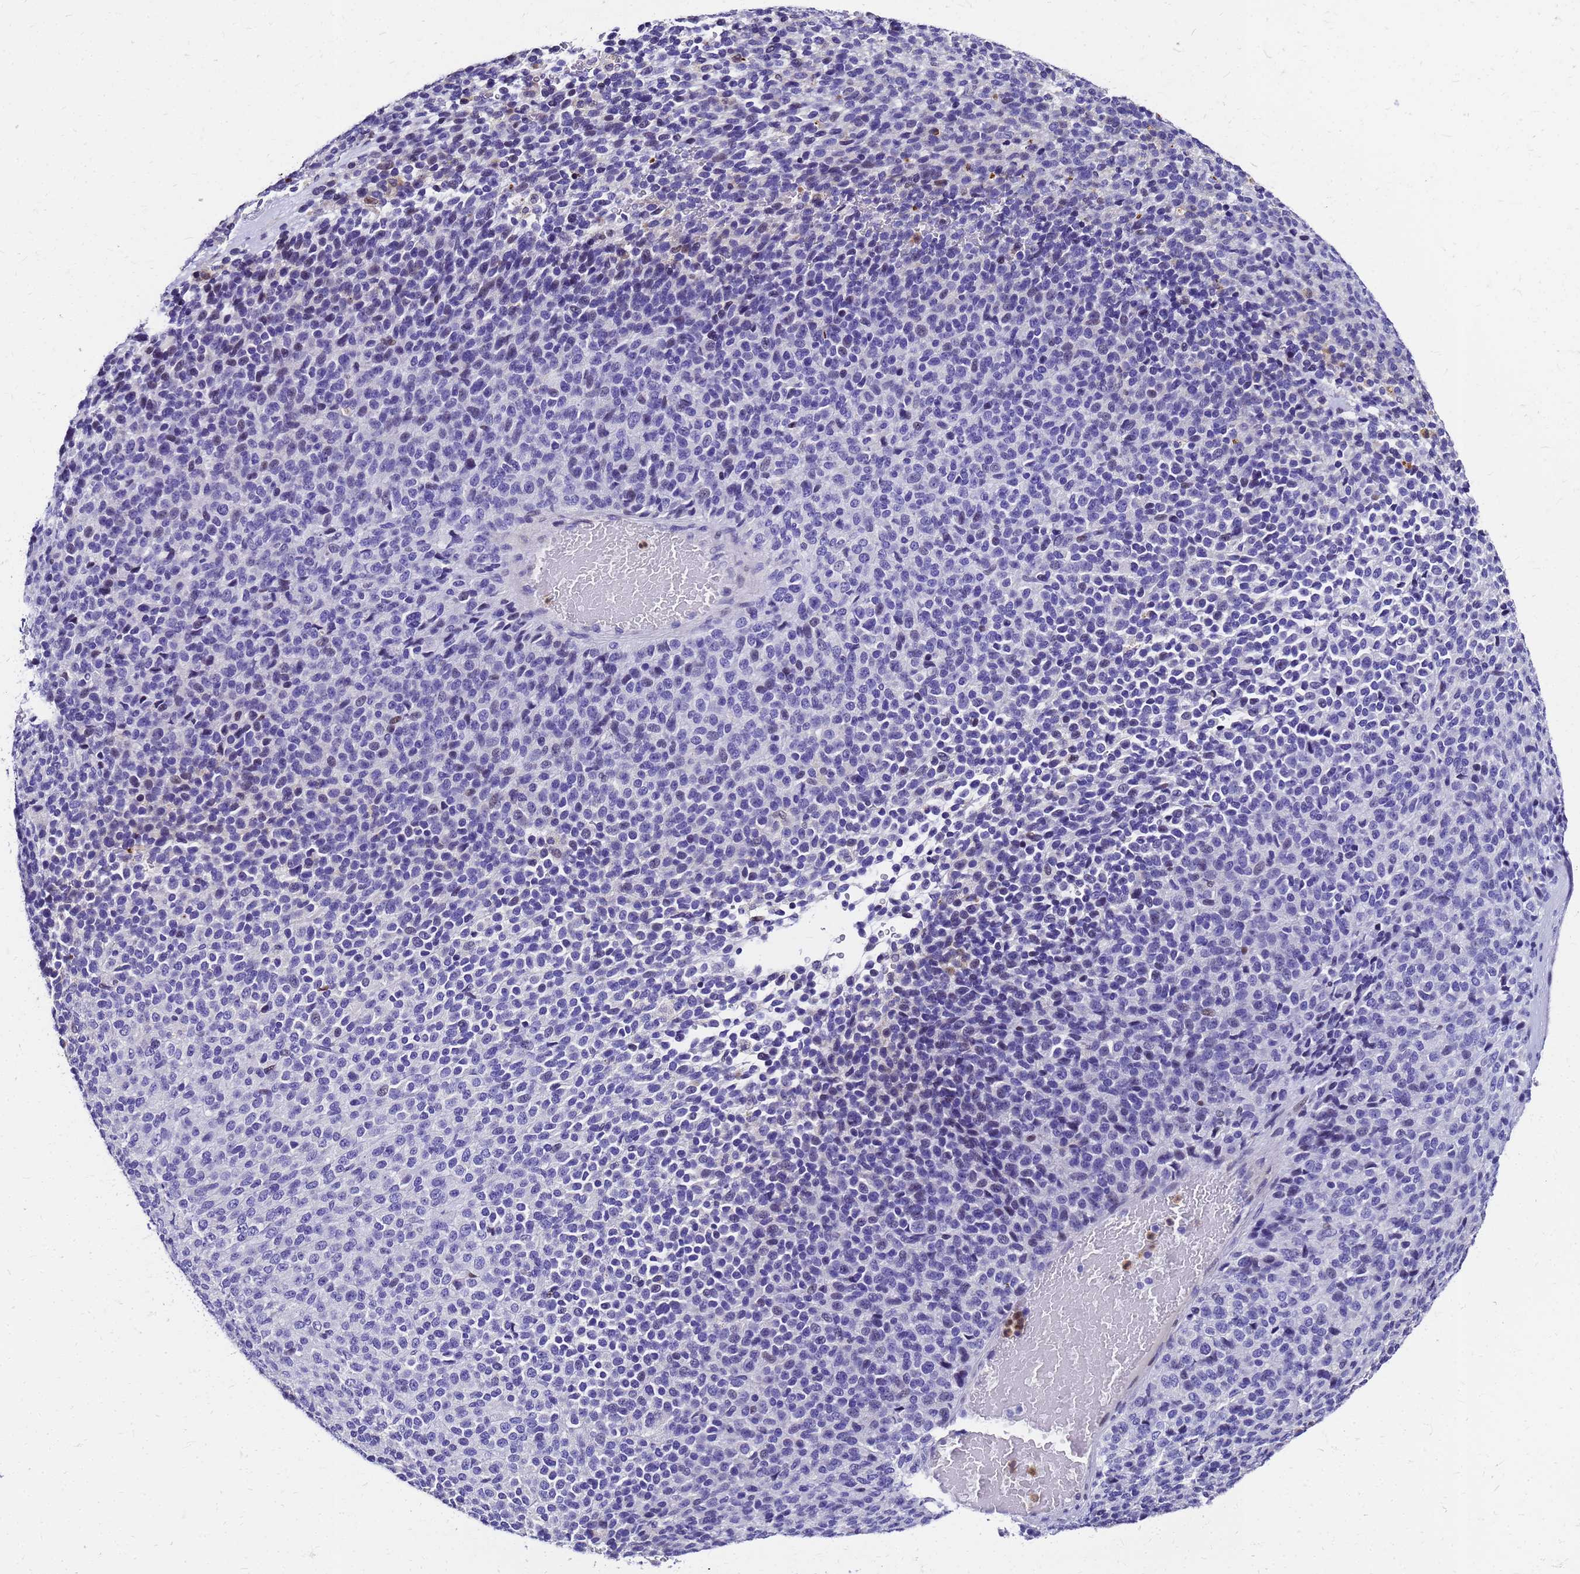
{"staining": {"intensity": "weak", "quantity": "<25%", "location": "nuclear"}, "tissue": "melanoma", "cell_type": "Tumor cells", "image_type": "cancer", "snomed": [{"axis": "morphology", "description": "Malignant melanoma, Metastatic site"}, {"axis": "topography", "description": "Brain"}], "caption": "A histopathology image of human melanoma is negative for staining in tumor cells.", "gene": "SMIM21", "patient": {"sex": "female", "age": 56}}